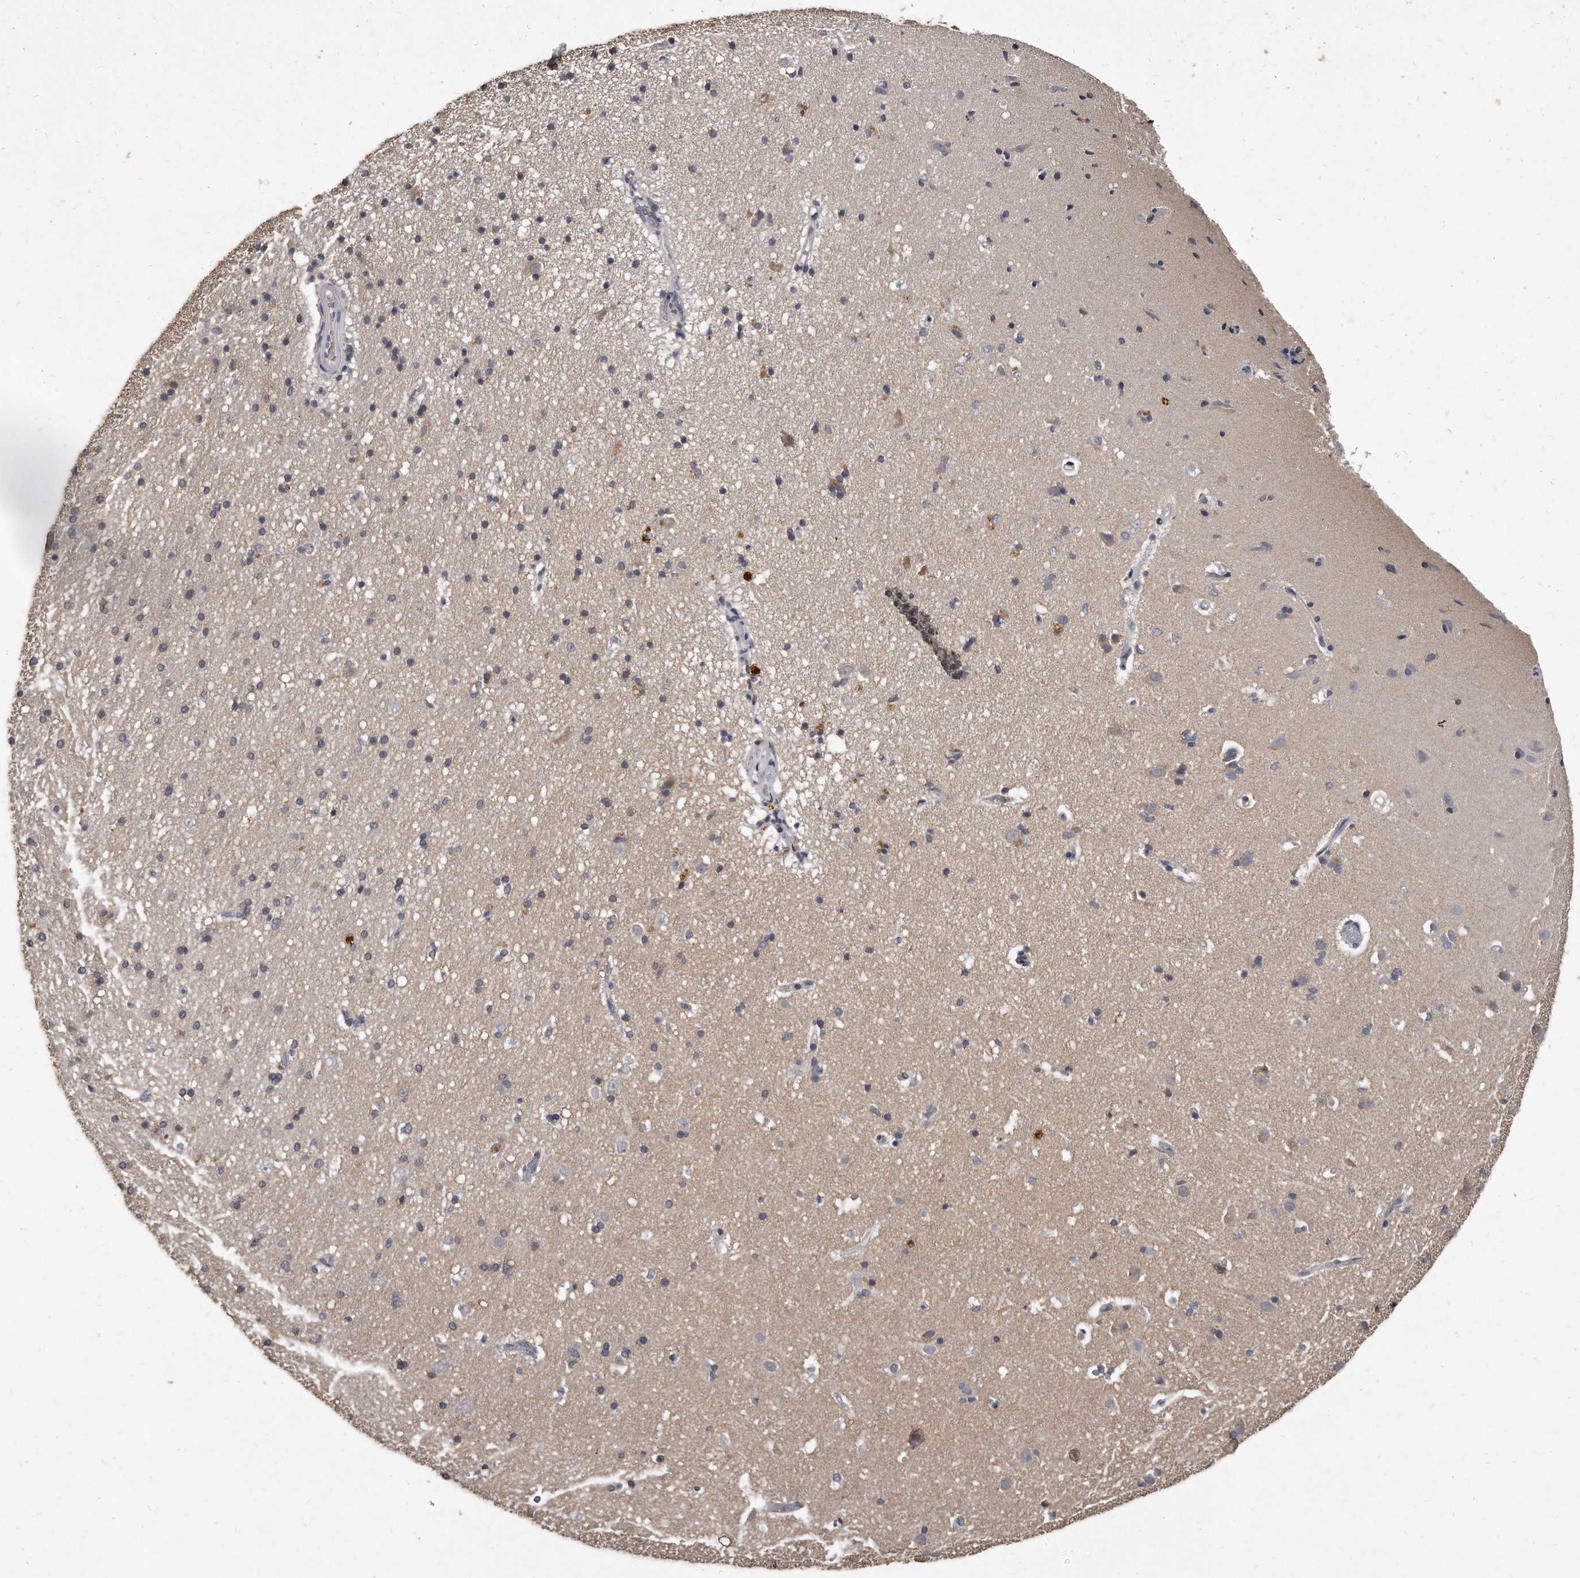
{"staining": {"intensity": "moderate", "quantity": "<25%", "location": "cytoplasmic/membranous"}, "tissue": "cerebral cortex", "cell_type": "Endothelial cells", "image_type": "normal", "snomed": [{"axis": "morphology", "description": "Normal tissue, NOS"}, {"axis": "topography", "description": "Cerebral cortex"}], "caption": "DAB immunohistochemical staining of benign human cerebral cortex reveals moderate cytoplasmic/membranous protein staining in approximately <25% of endothelial cells. (Stains: DAB (3,3'-diaminobenzidine) in brown, nuclei in blue, Microscopy: brightfield microscopy at high magnification).", "gene": "GRB10", "patient": {"sex": "male", "age": 34}}